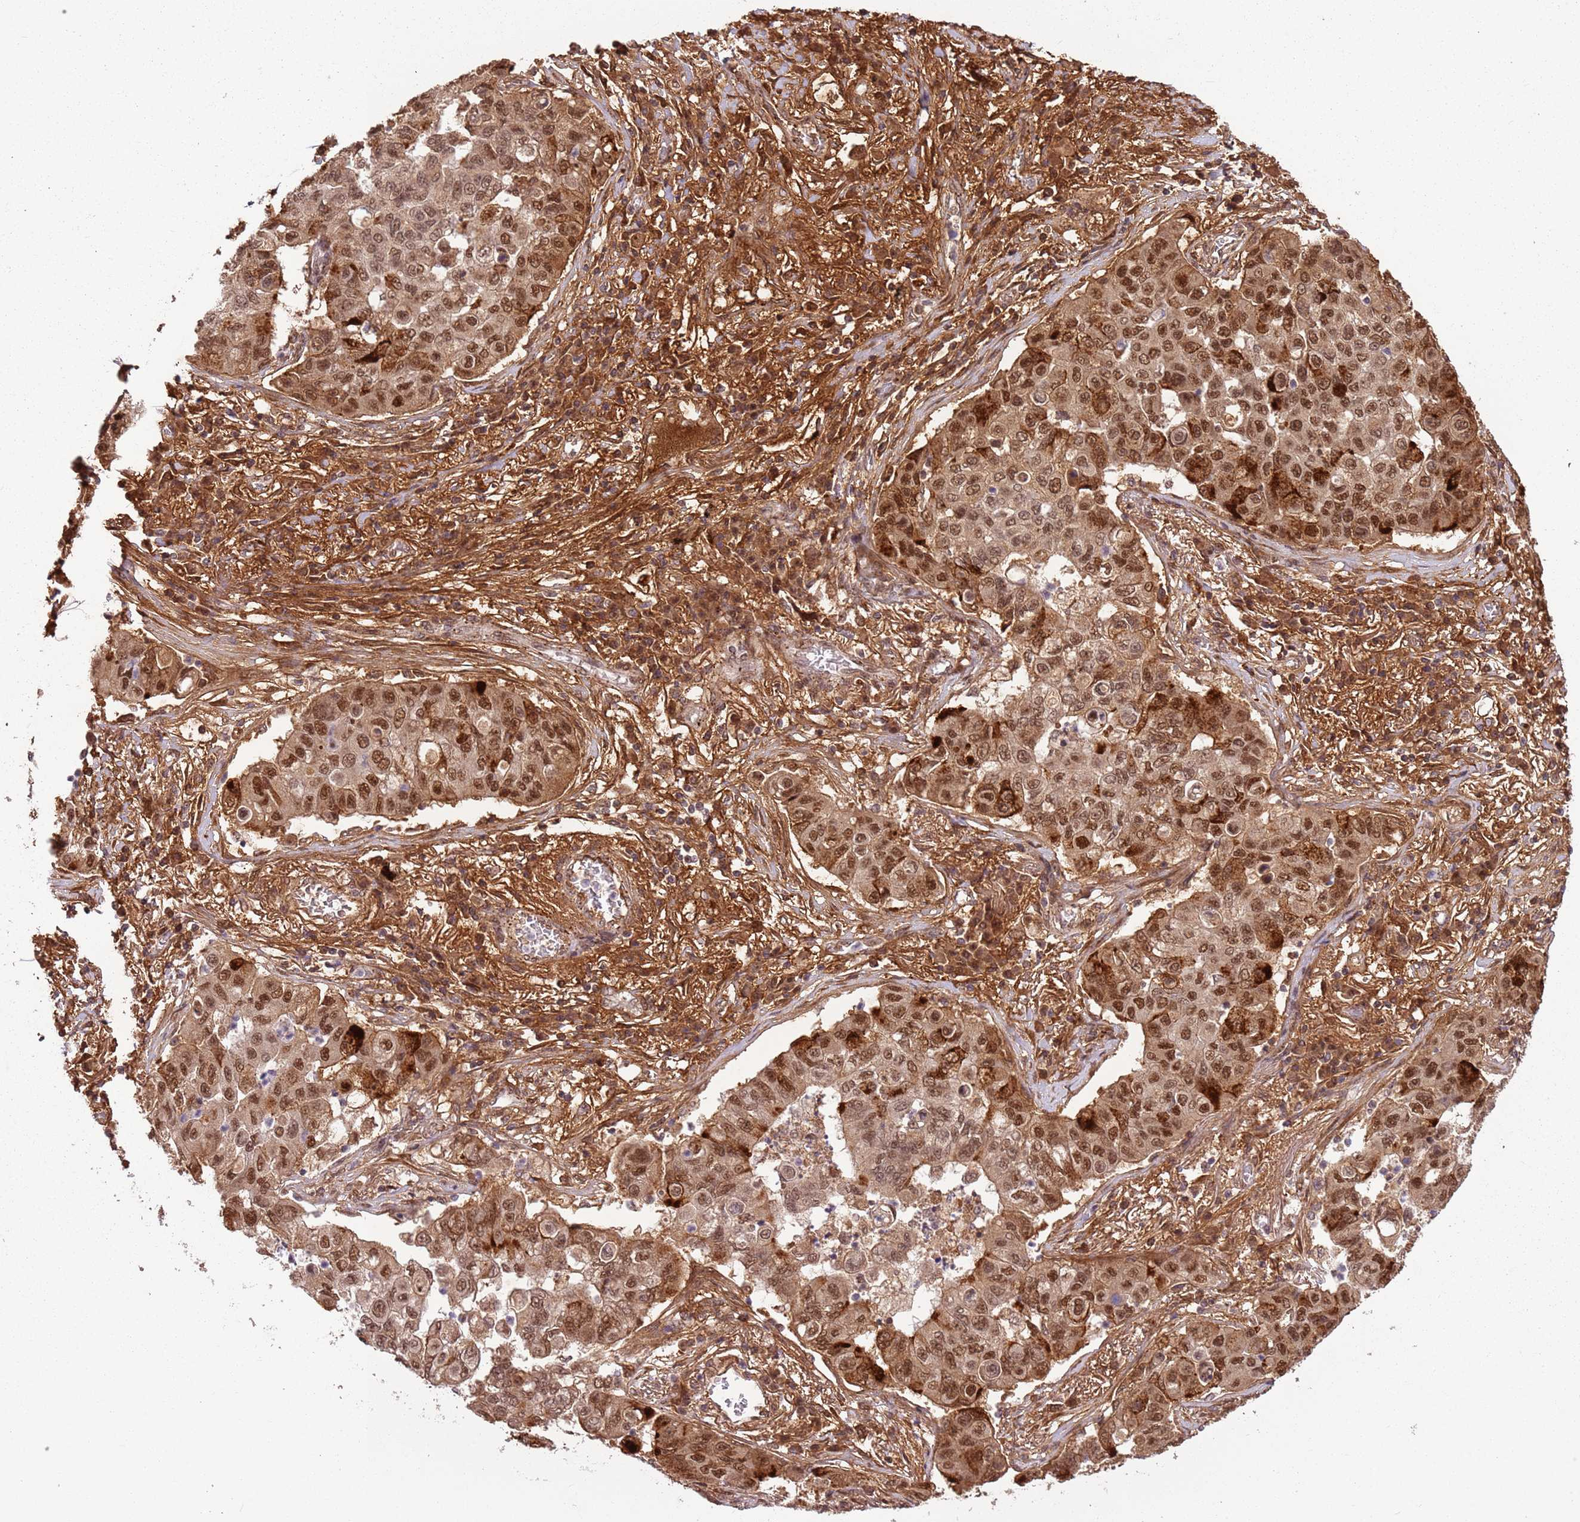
{"staining": {"intensity": "moderate", "quantity": ">75%", "location": "cytoplasmic/membranous,nuclear"}, "tissue": "lung cancer", "cell_type": "Tumor cells", "image_type": "cancer", "snomed": [{"axis": "morphology", "description": "Squamous cell carcinoma, NOS"}, {"axis": "topography", "description": "Lung"}], "caption": "Moderate cytoplasmic/membranous and nuclear protein staining is present in about >75% of tumor cells in lung squamous cell carcinoma.", "gene": "POLR3H", "patient": {"sex": "male", "age": 74}}